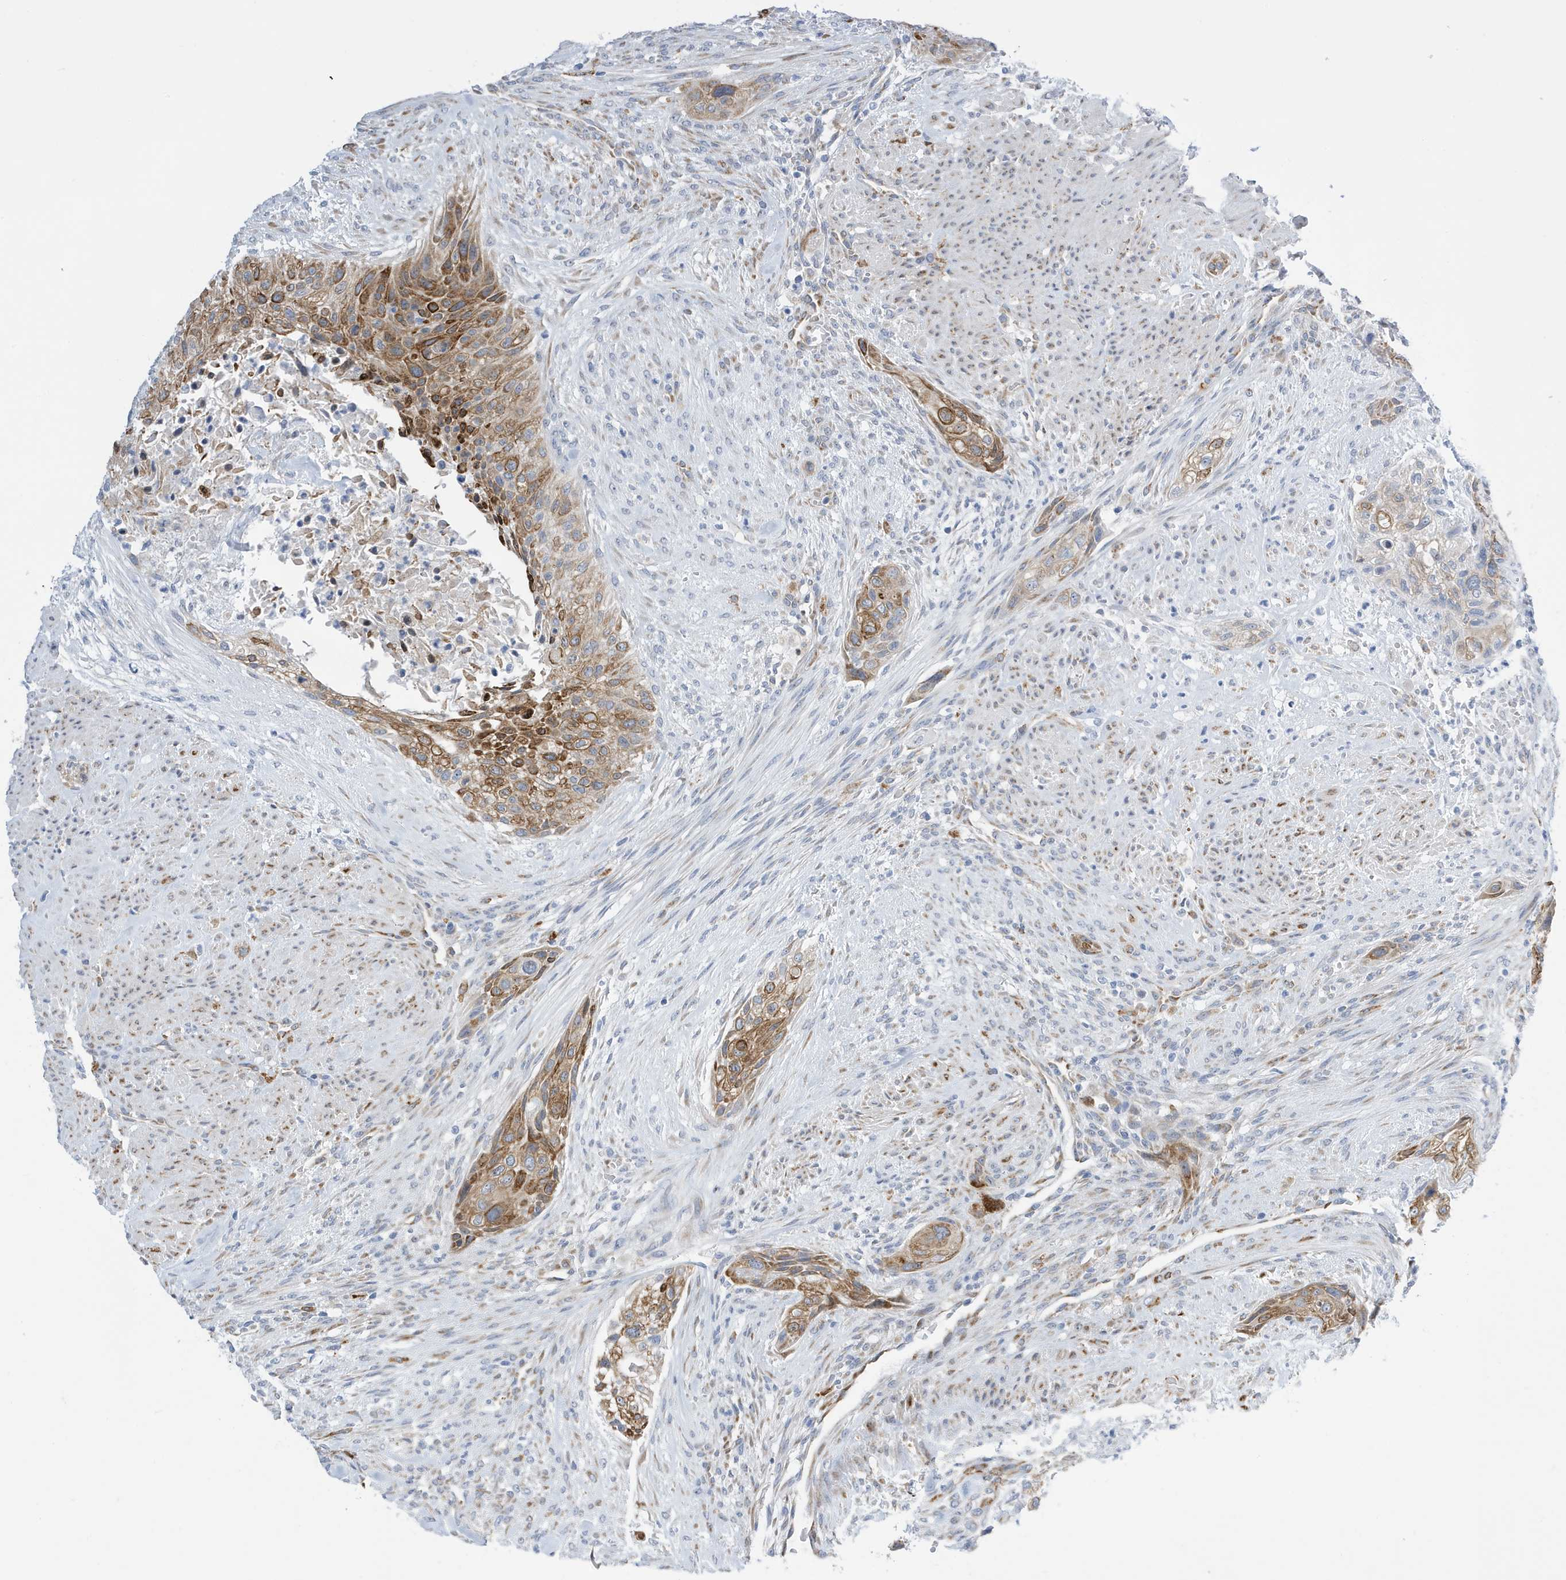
{"staining": {"intensity": "moderate", "quantity": ">75%", "location": "cytoplasmic/membranous"}, "tissue": "urothelial cancer", "cell_type": "Tumor cells", "image_type": "cancer", "snomed": [{"axis": "morphology", "description": "Urothelial carcinoma, High grade"}, {"axis": "topography", "description": "Urinary bladder"}], "caption": "A brown stain highlights moderate cytoplasmic/membranous expression of a protein in human urothelial cancer tumor cells.", "gene": "SEMA3F", "patient": {"sex": "male", "age": 35}}